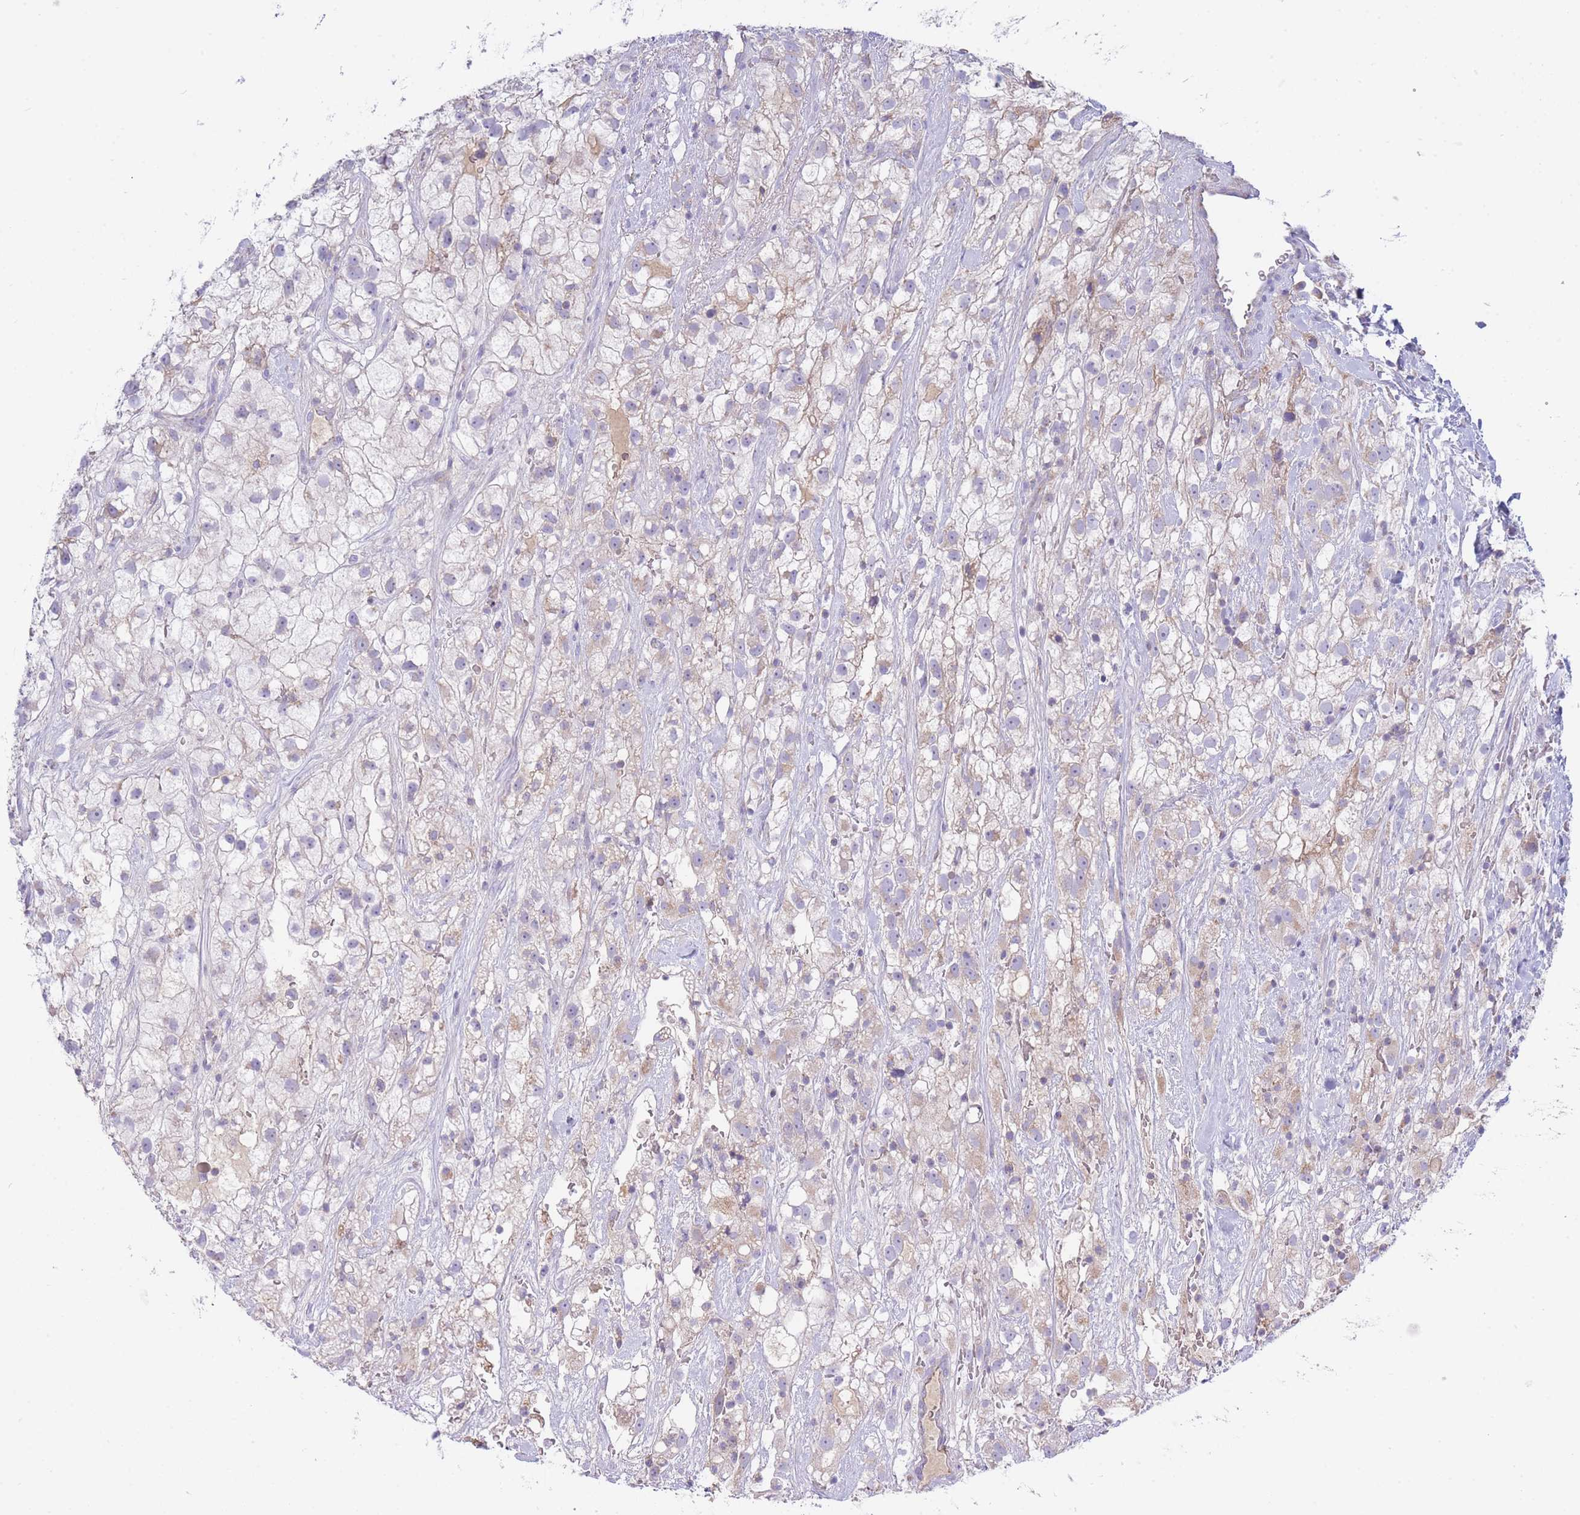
{"staining": {"intensity": "negative", "quantity": "none", "location": "none"}, "tissue": "renal cancer", "cell_type": "Tumor cells", "image_type": "cancer", "snomed": [{"axis": "morphology", "description": "Adenocarcinoma, NOS"}, {"axis": "topography", "description": "Kidney"}], "caption": "Tumor cells show no significant positivity in adenocarcinoma (renal).", "gene": "NANP", "patient": {"sex": "male", "age": 59}}